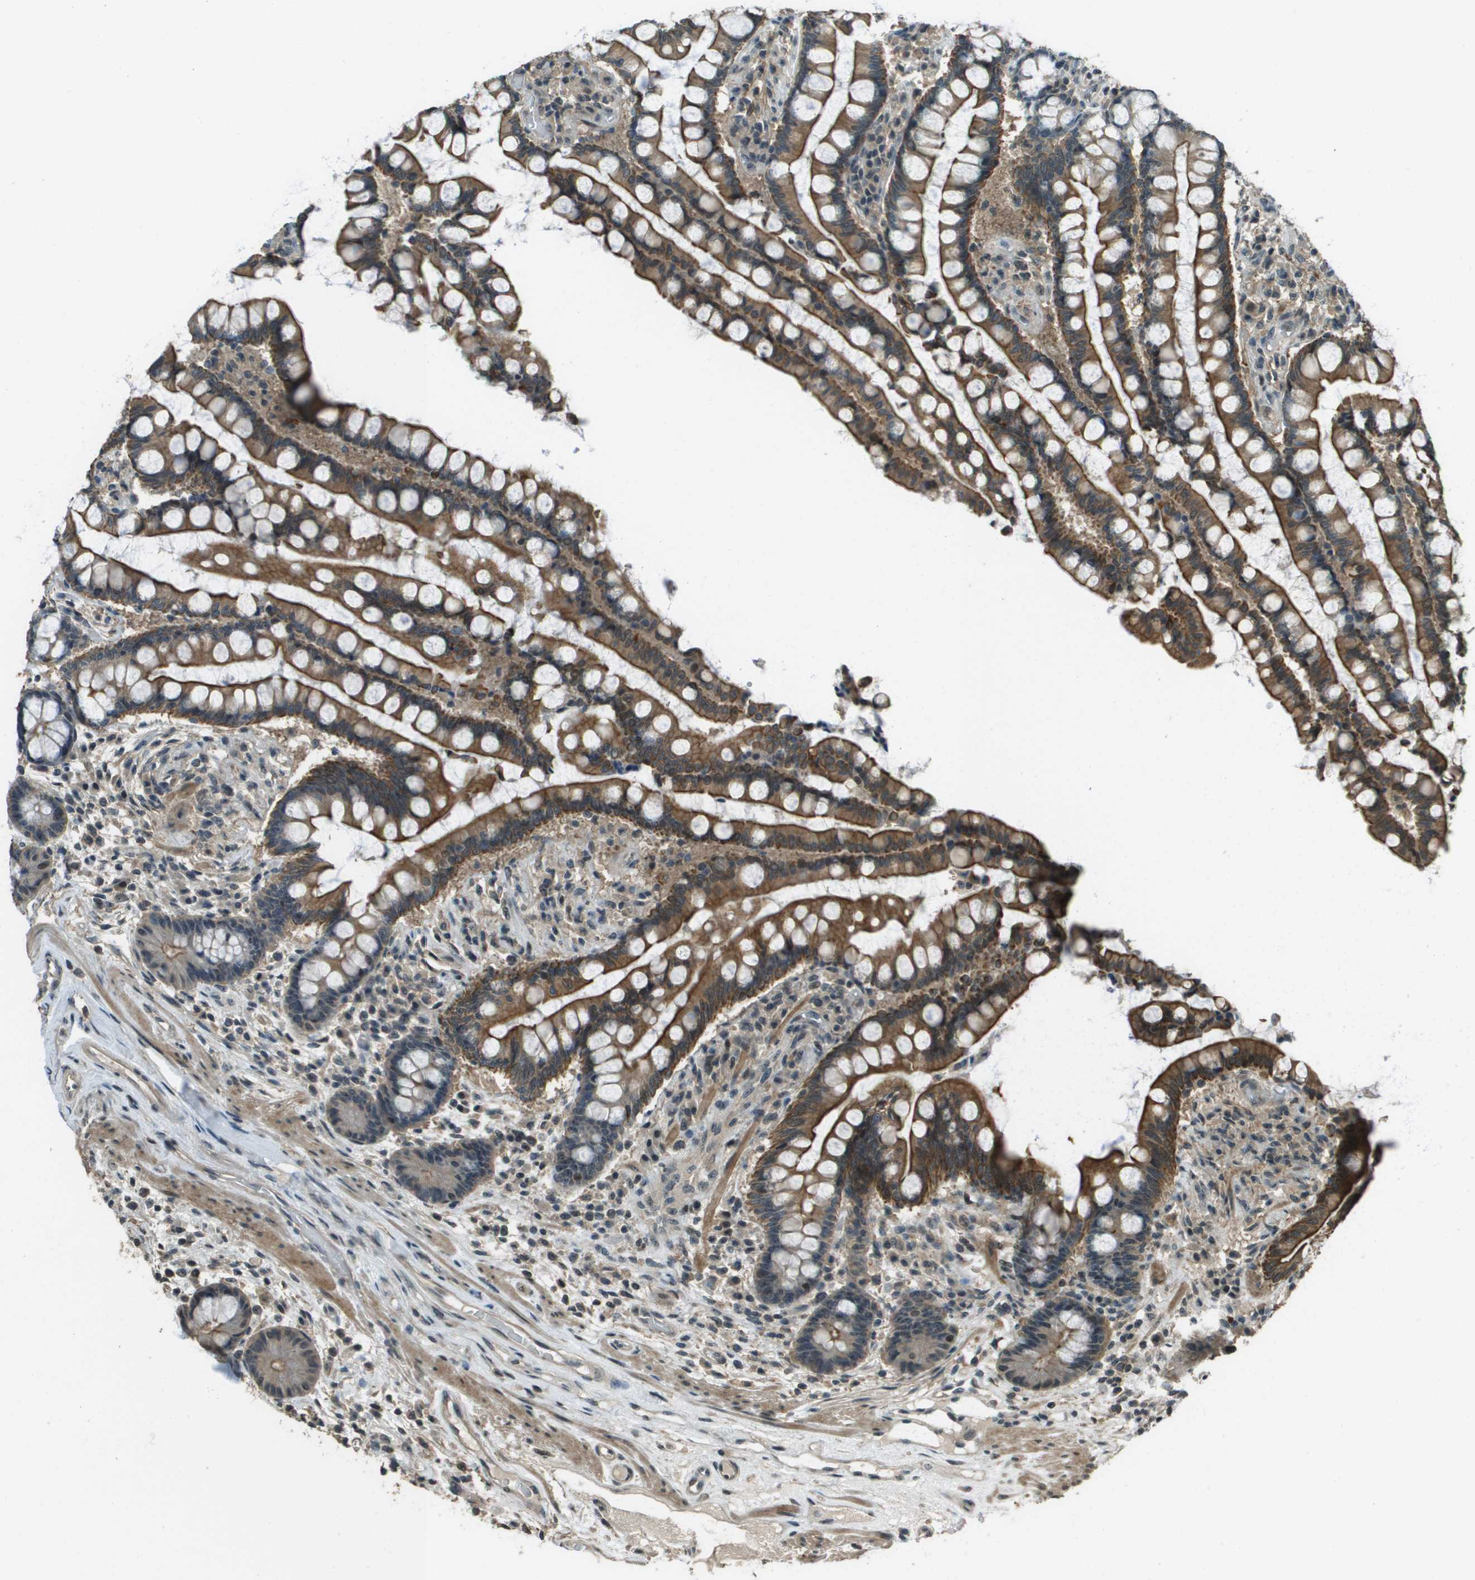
{"staining": {"intensity": "weak", "quantity": ">75%", "location": "cytoplasmic/membranous"}, "tissue": "colon", "cell_type": "Endothelial cells", "image_type": "normal", "snomed": [{"axis": "morphology", "description": "Normal tissue, NOS"}, {"axis": "topography", "description": "Colon"}], "caption": "Approximately >75% of endothelial cells in benign colon show weak cytoplasmic/membranous protein staining as visualized by brown immunohistochemical staining.", "gene": "SDC3", "patient": {"sex": "male", "age": 73}}